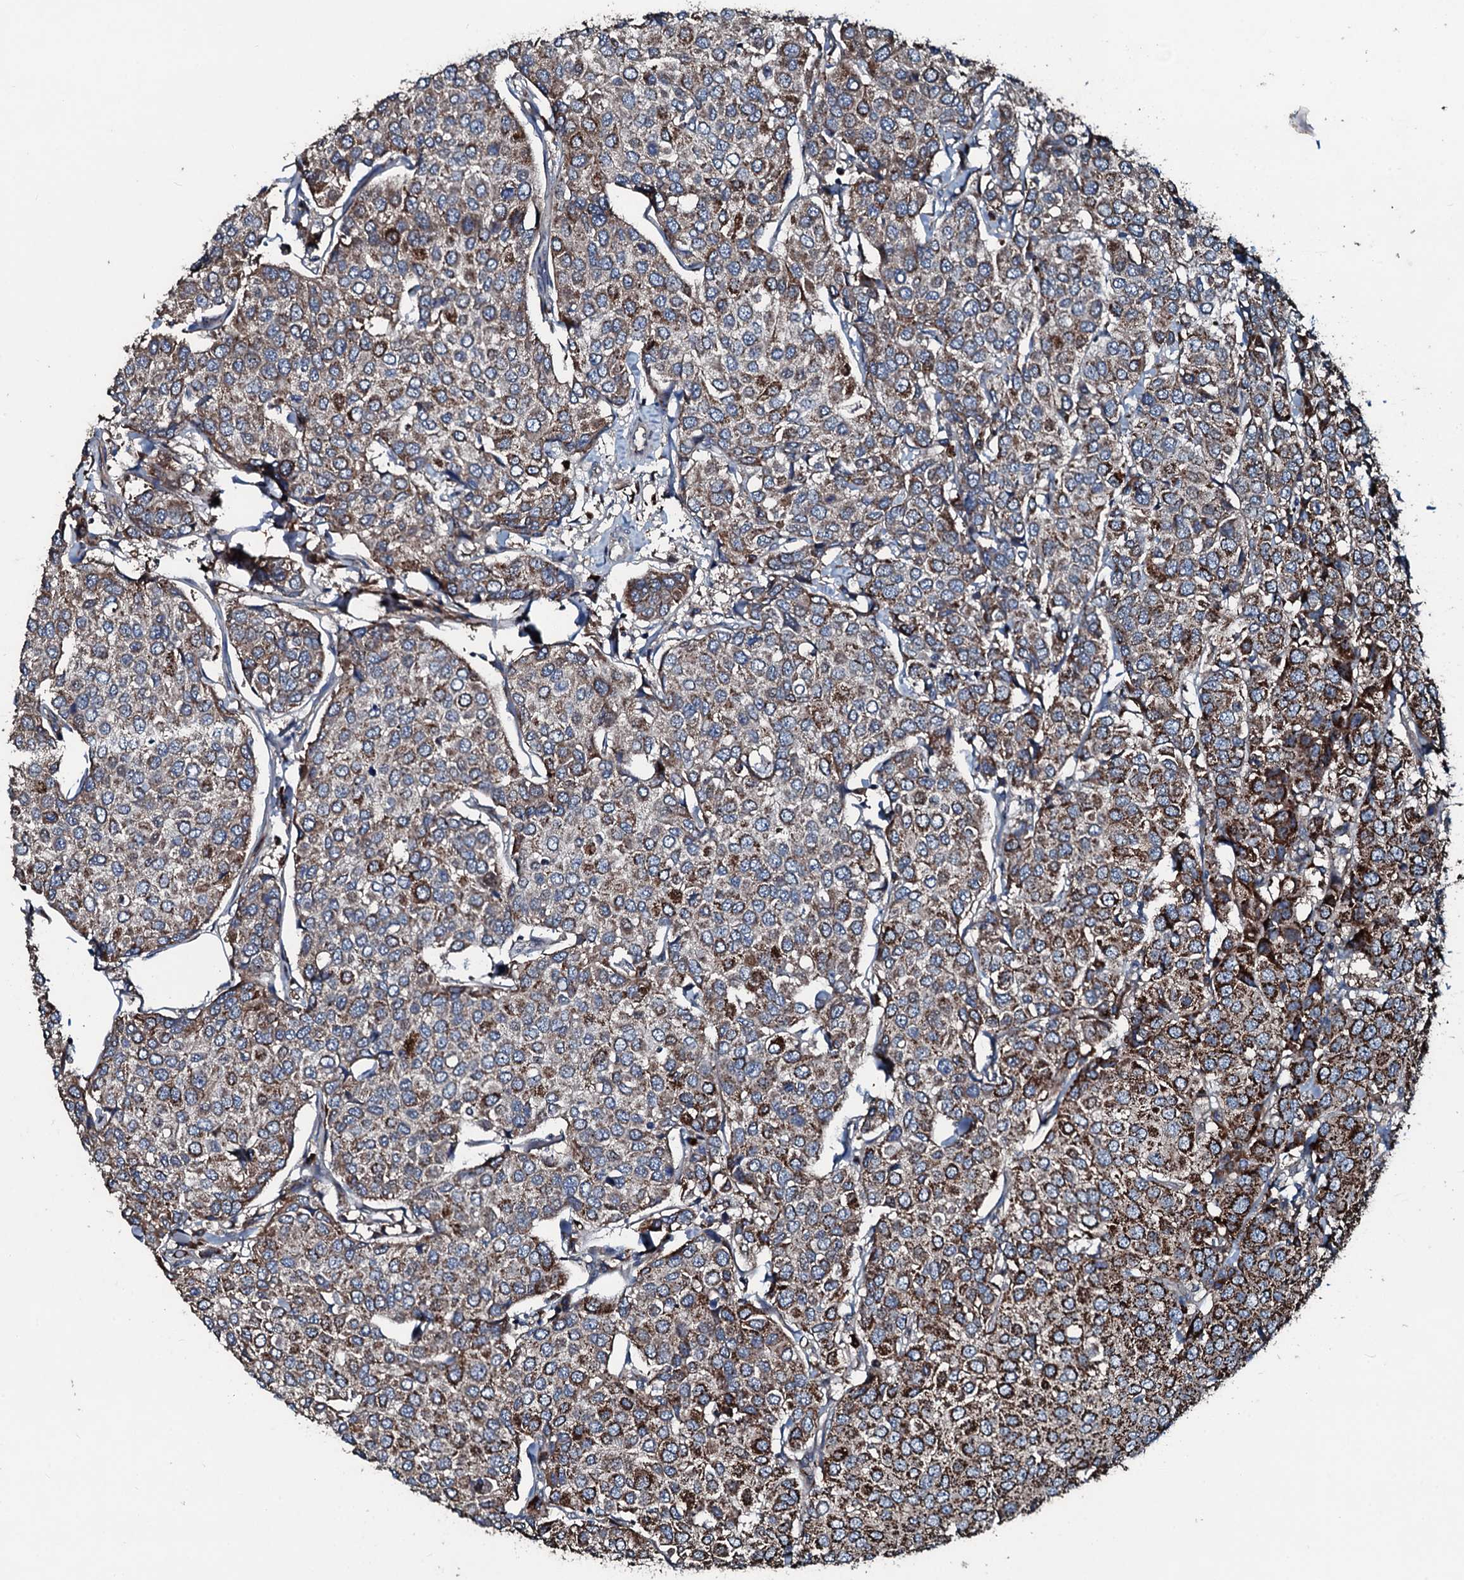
{"staining": {"intensity": "moderate", "quantity": "25%-75%", "location": "cytoplasmic/membranous"}, "tissue": "breast cancer", "cell_type": "Tumor cells", "image_type": "cancer", "snomed": [{"axis": "morphology", "description": "Duct carcinoma"}, {"axis": "topography", "description": "Breast"}], "caption": "Immunohistochemistry of breast intraductal carcinoma shows medium levels of moderate cytoplasmic/membranous positivity in about 25%-75% of tumor cells. Using DAB (3,3'-diaminobenzidine) (brown) and hematoxylin (blue) stains, captured at high magnification using brightfield microscopy.", "gene": "AARS1", "patient": {"sex": "female", "age": 55}}